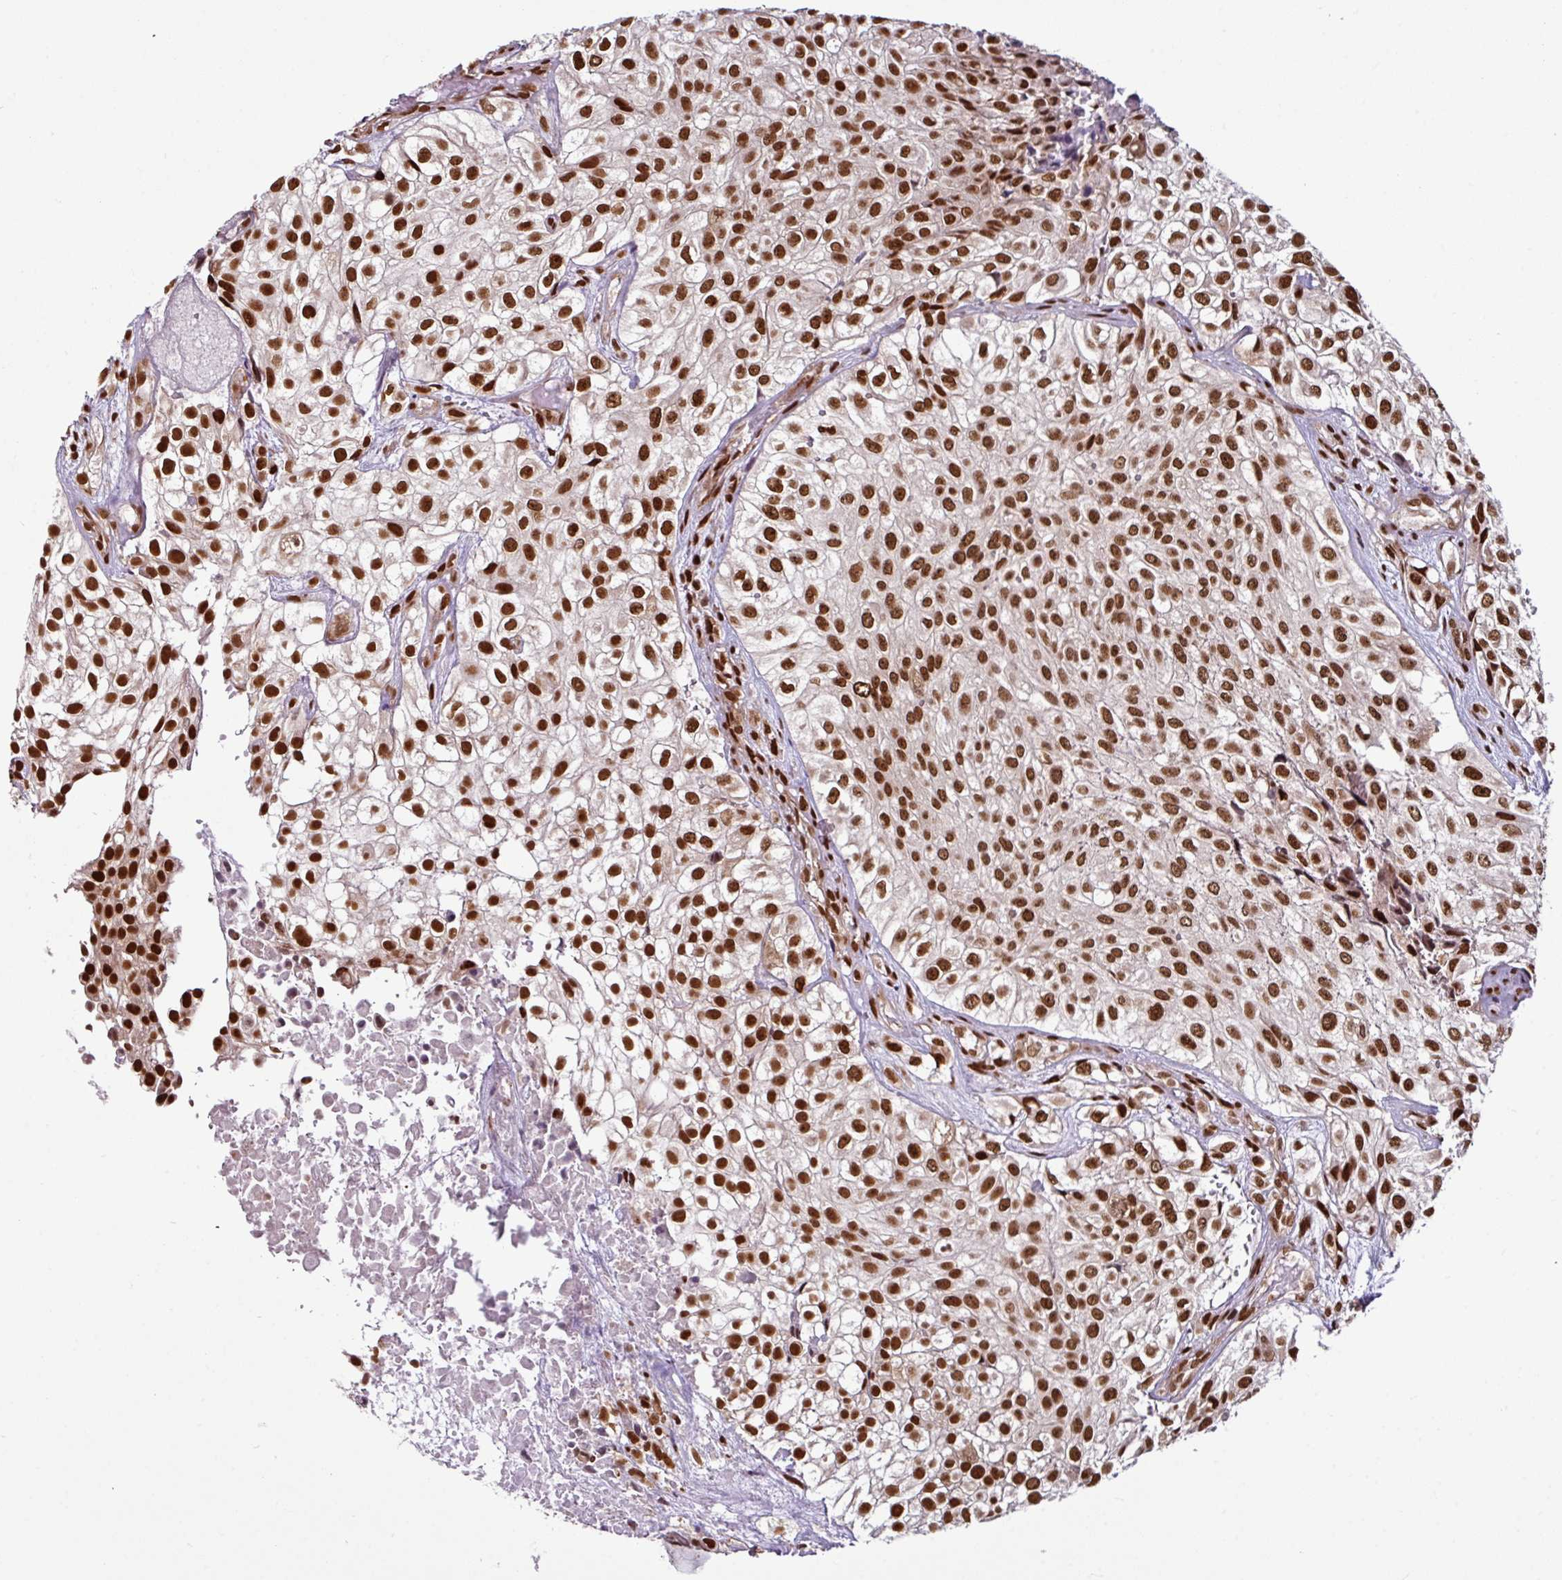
{"staining": {"intensity": "strong", "quantity": ">75%", "location": "nuclear"}, "tissue": "urothelial cancer", "cell_type": "Tumor cells", "image_type": "cancer", "snomed": [{"axis": "morphology", "description": "Urothelial carcinoma, High grade"}, {"axis": "topography", "description": "Urinary bladder"}], "caption": "Urothelial cancer stained for a protein (brown) exhibits strong nuclear positive staining in approximately >75% of tumor cells.", "gene": "MORF4L2", "patient": {"sex": "male", "age": 56}}